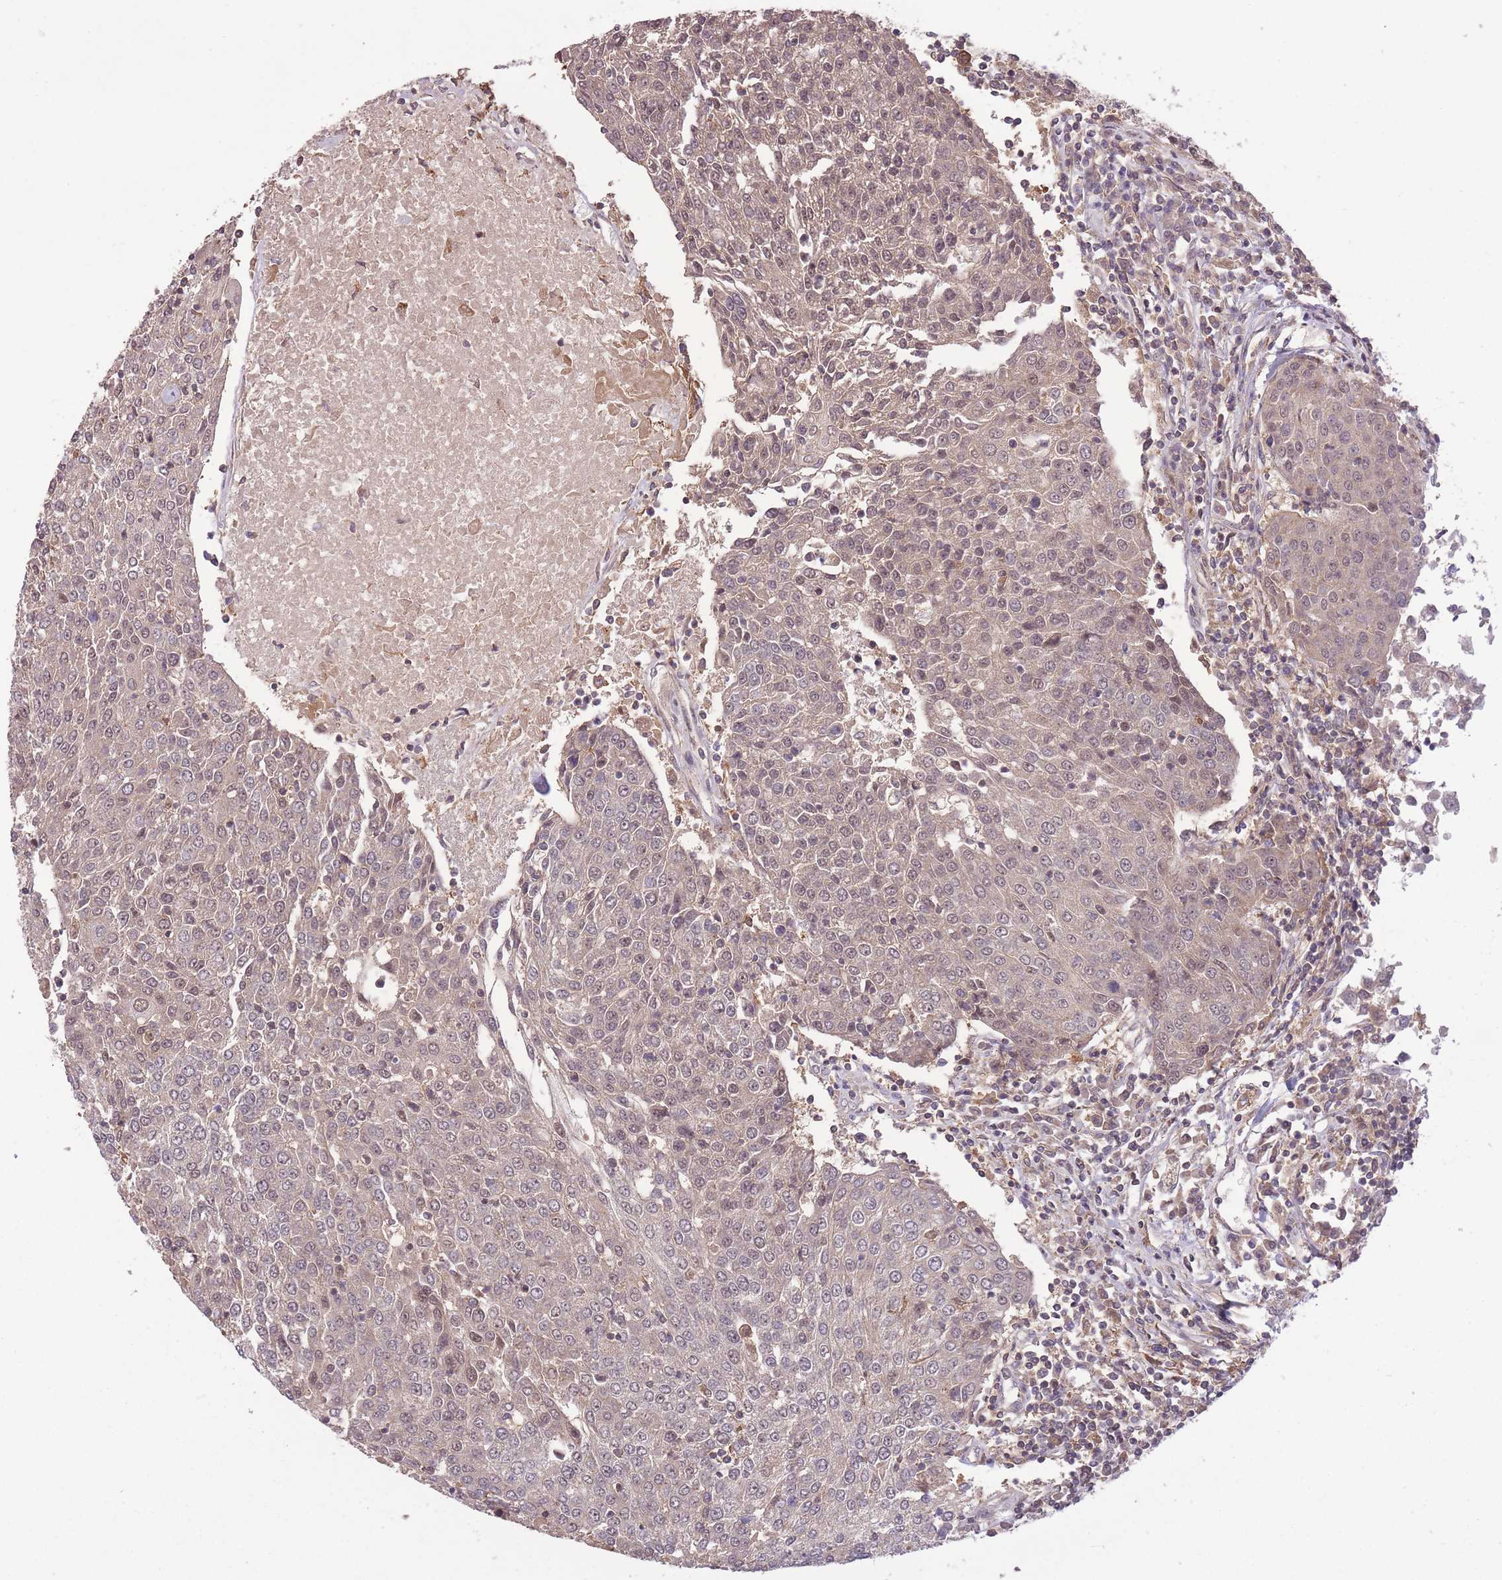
{"staining": {"intensity": "weak", "quantity": "25%-75%", "location": "cytoplasmic/membranous,nuclear"}, "tissue": "urothelial cancer", "cell_type": "Tumor cells", "image_type": "cancer", "snomed": [{"axis": "morphology", "description": "Urothelial carcinoma, High grade"}, {"axis": "topography", "description": "Urinary bladder"}], "caption": "Approximately 25%-75% of tumor cells in urothelial cancer display weak cytoplasmic/membranous and nuclear protein staining as visualized by brown immunohistochemical staining.", "gene": "POLR3F", "patient": {"sex": "female", "age": 85}}